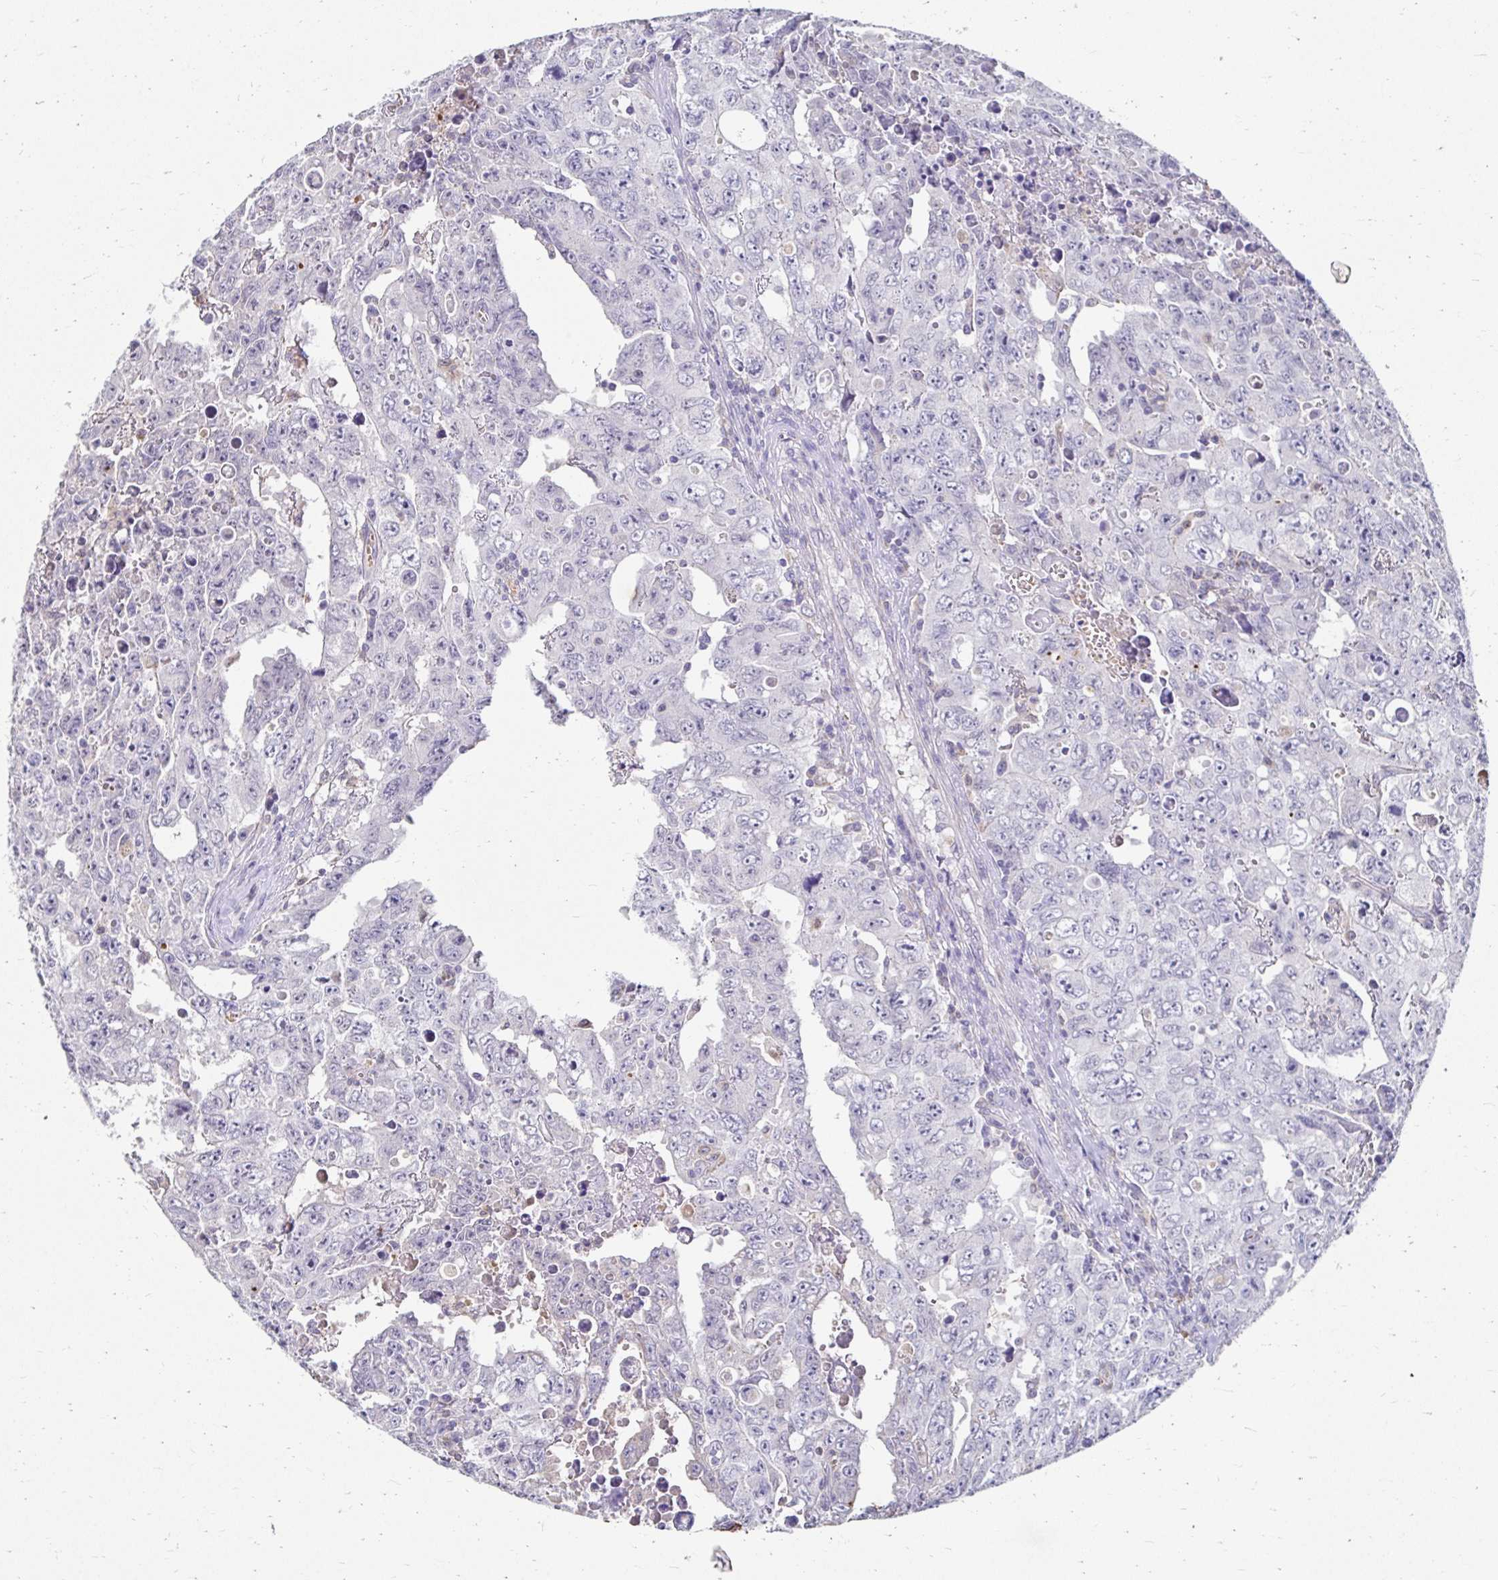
{"staining": {"intensity": "negative", "quantity": "none", "location": "none"}, "tissue": "testis cancer", "cell_type": "Tumor cells", "image_type": "cancer", "snomed": [{"axis": "morphology", "description": "Carcinoma, Embryonal, NOS"}, {"axis": "topography", "description": "Testis"}], "caption": "Testis cancer was stained to show a protein in brown. There is no significant positivity in tumor cells.", "gene": "GK2", "patient": {"sex": "male", "age": 24}}